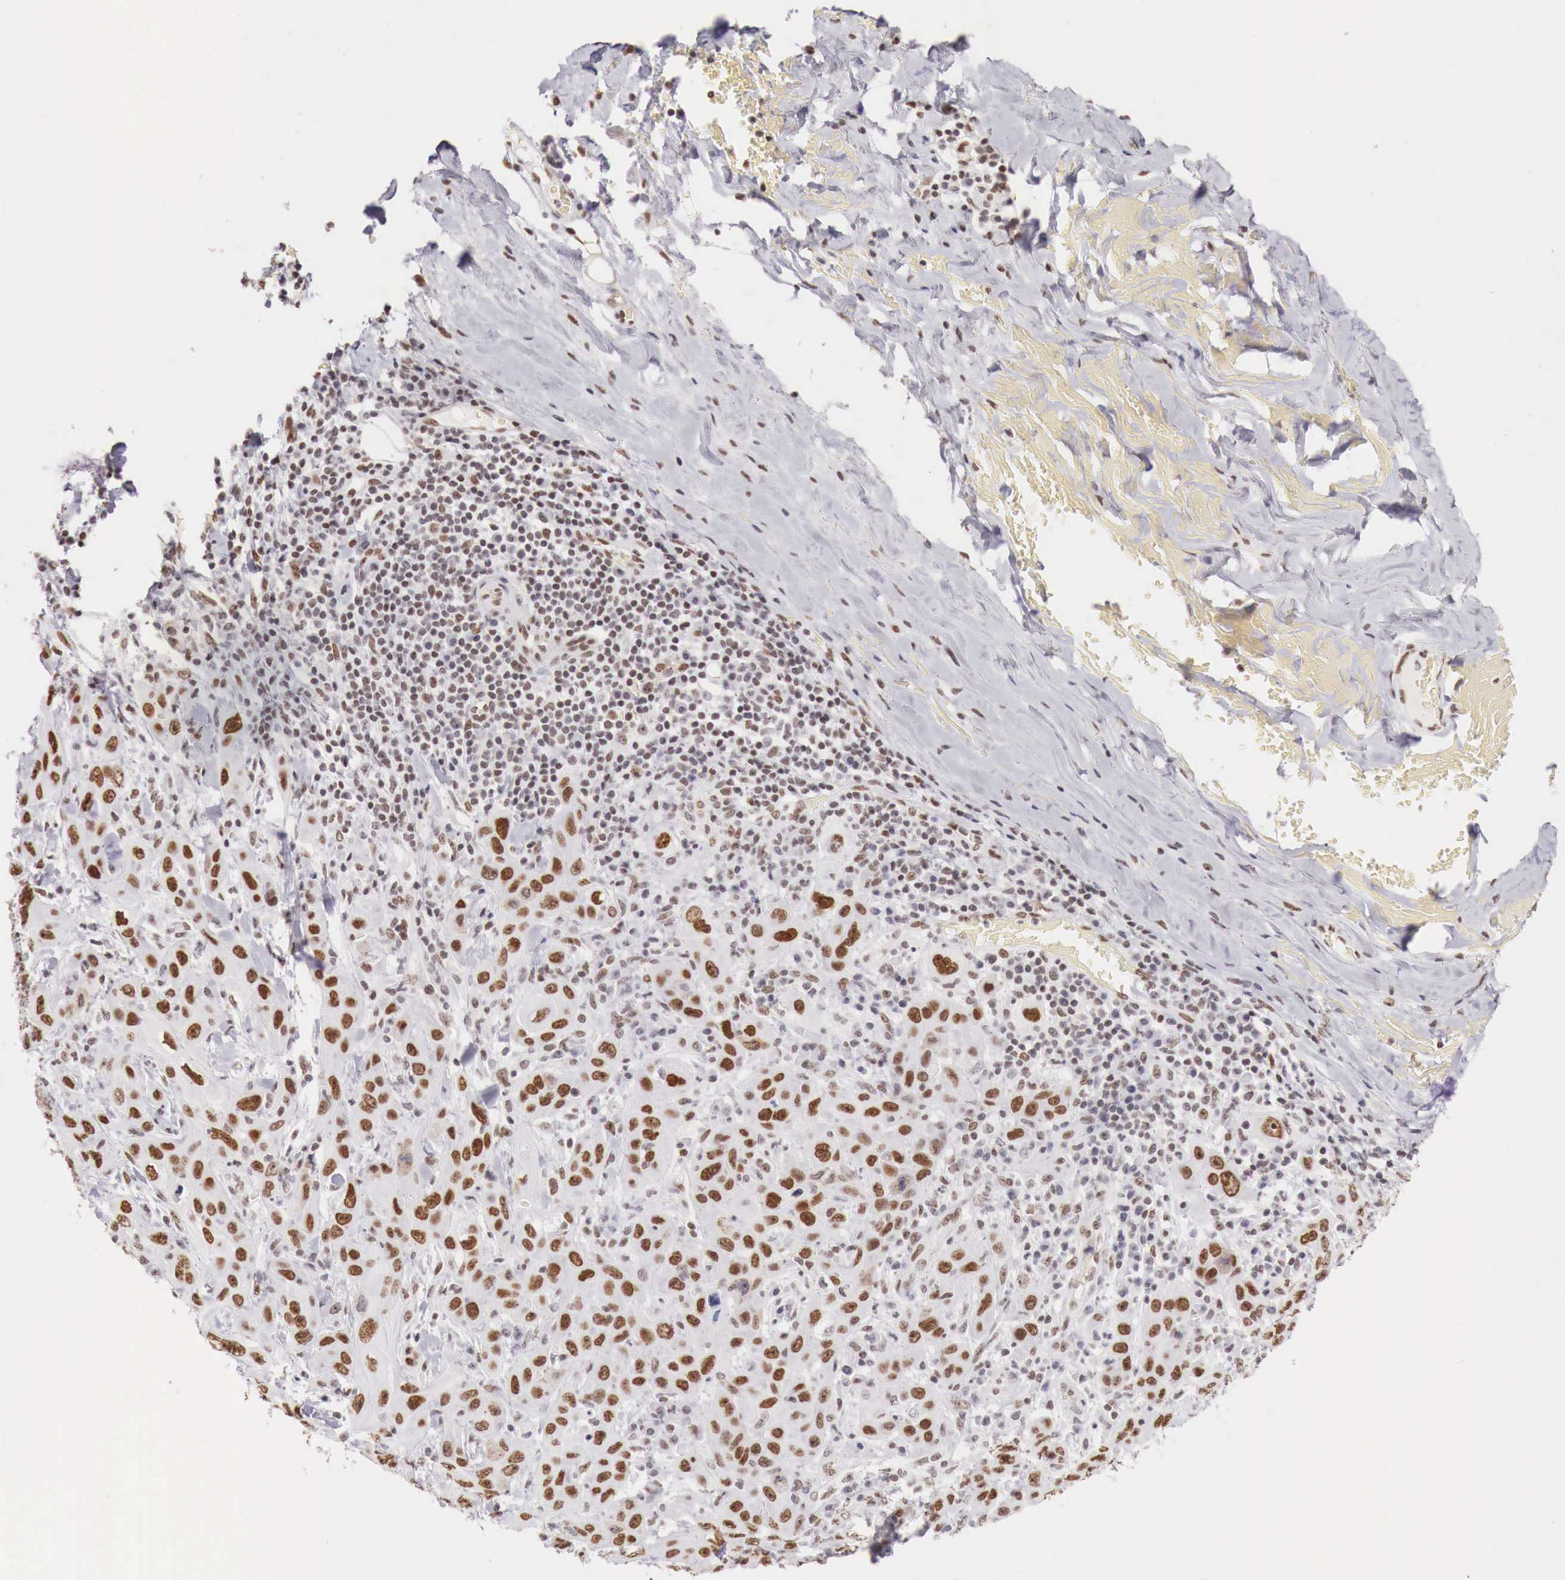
{"staining": {"intensity": "moderate", "quantity": "25%-75%", "location": "nuclear"}, "tissue": "skin cancer", "cell_type": "Tumor cells", "image_type": "cancer", "snomed": [{"axis": "morphology", "description": "Squamous cell carcinoma, NOS"}, {"axis": "topography", "description": "Skin"}], "caption": "Skin cancer (squamous cell carcinoma) tissue demonstrates moderate nuclear staining in approximately 25%-75% of tumor cells, visualized by immunohistochemistry.", "gene": "PHF14", "patient": {"sex": "male", "age": 84}}